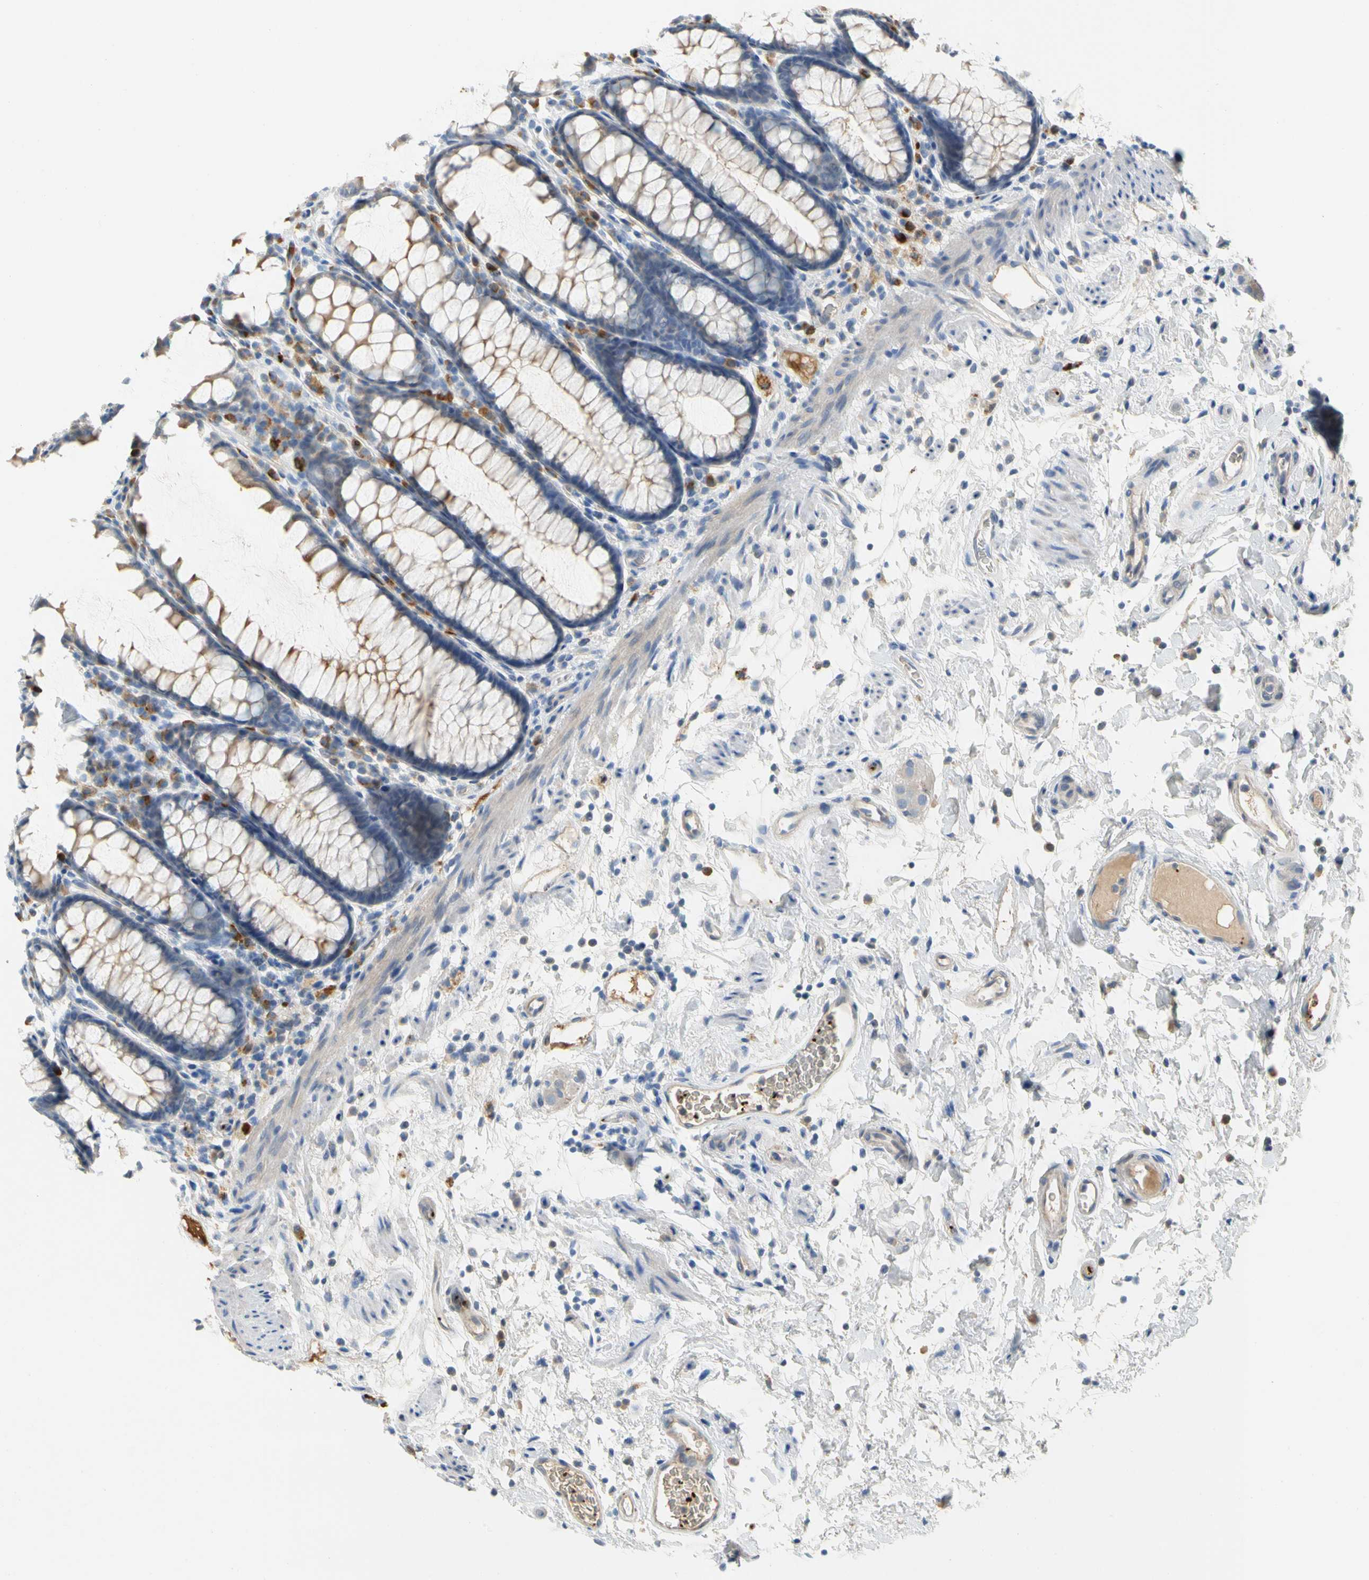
{"staining": {"intensity": "weak", "quantity": "25%-75%", "location": "cytoplasmic/membranous"}, "tissue": "rectum", "cell_type": "Glandular cells", "image_type": "normal", "snomed": [{"axis": "morphology", "description": "Normal tissue, NOS"}, {"axis": "topography", "description": "Rectum"}], "caption": "This image shows immunohistochemistry staining of unremarkable rectum, with low weak cytoplasmic/membranous positivity in about 25%-75% of glandular cells.", "gene": "ENSG00000288796", "patient": {"sex": "male", "age": 92}}